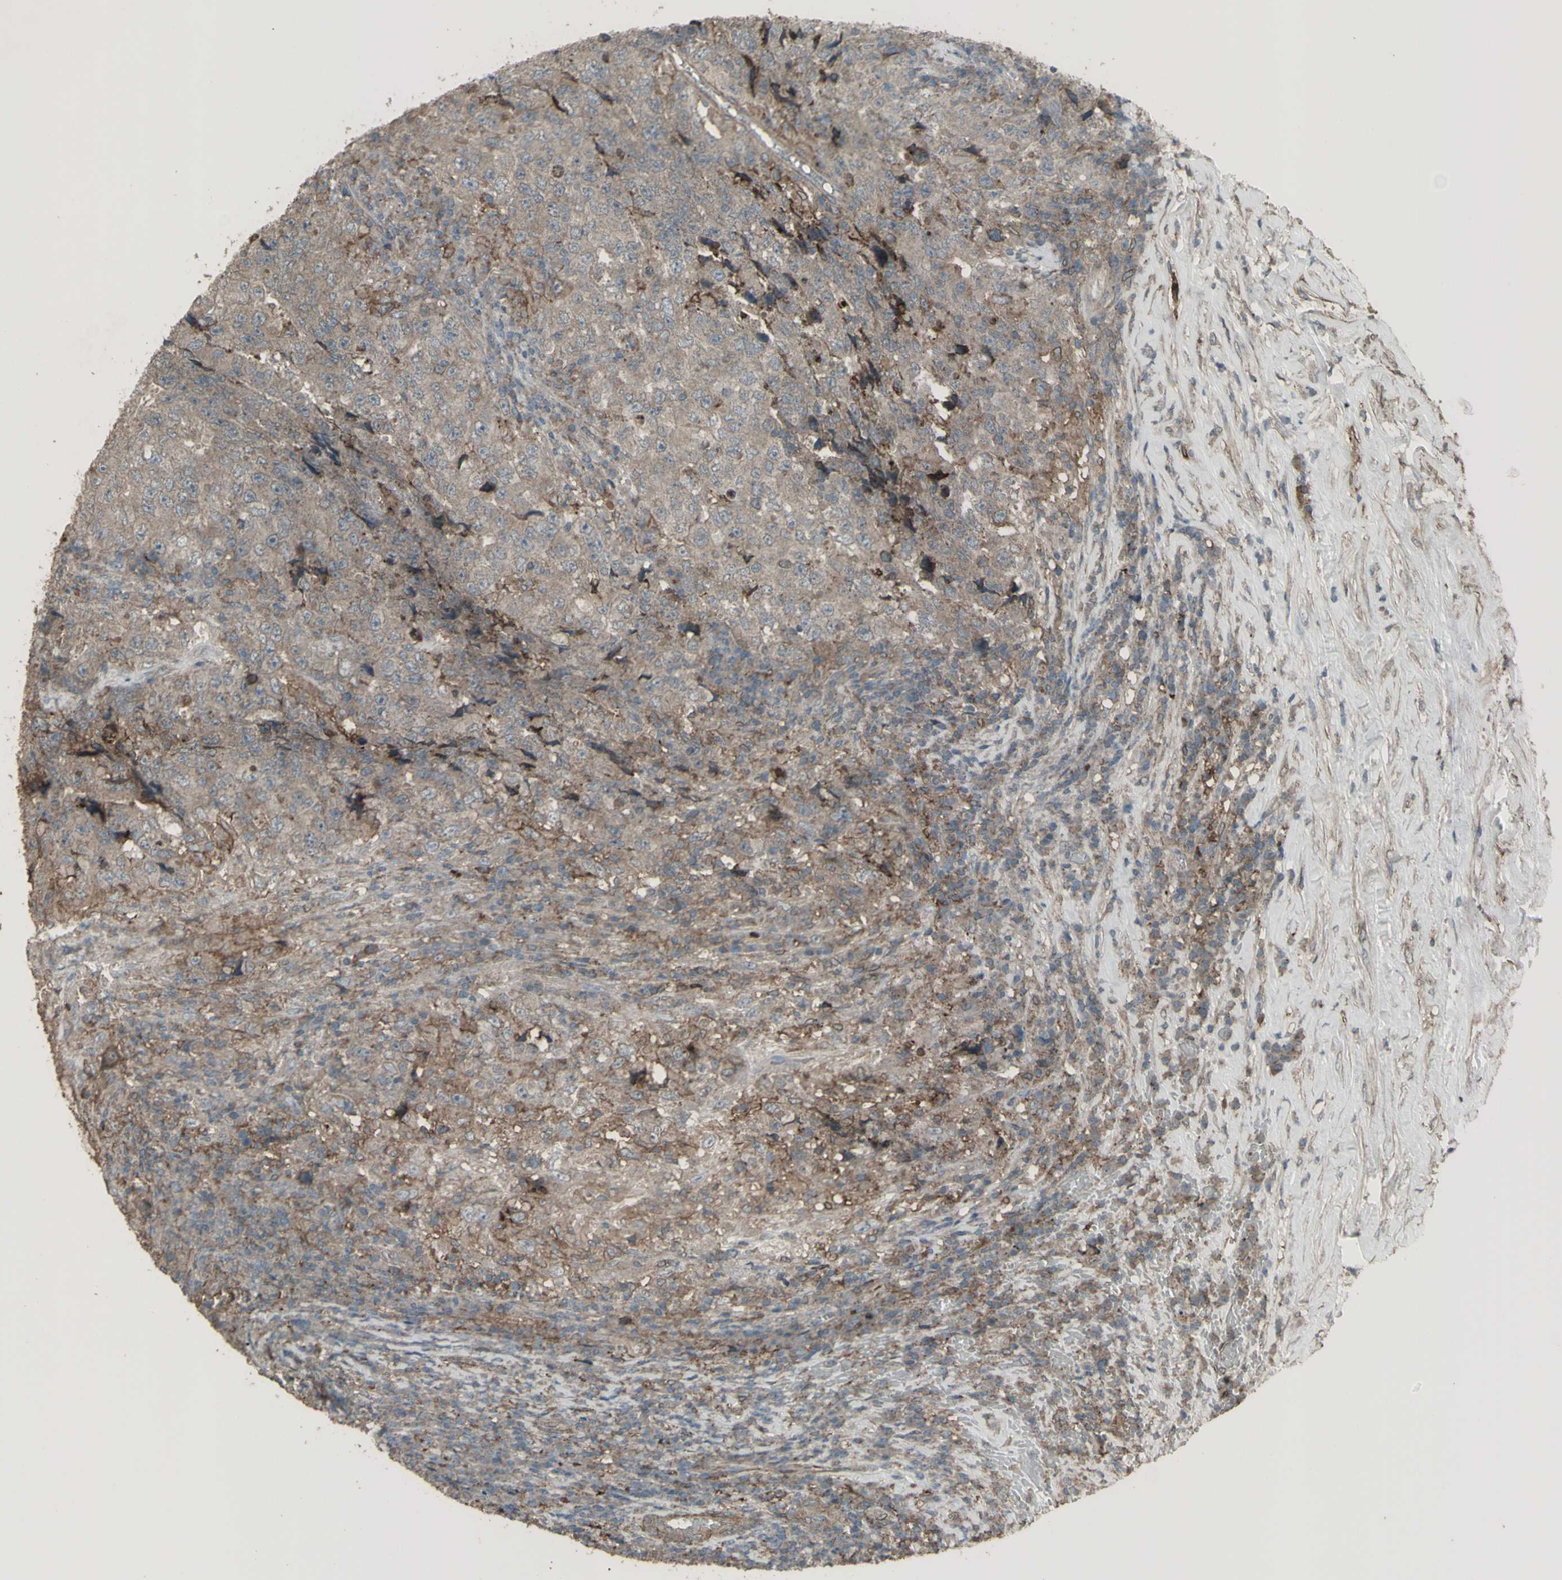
{"staining": {"intensity": "weak", "quantity": ">75%", "location": "cytoplasmic/membranous"}, "tissue": "testis cancer", "cell_type": "Tumor cells", "image_type": "cancer", "snomed": [{"axis": "morphology", "description": "Necrosis, NOS"}, {"axis": "morphology", "description": "Carcinoma, Embryonal, NOS"}, {"axis": "topography", "description": "Testis"}], "caption": "Weak cytoplasmic/membranous positivity for a protein is present in about >75% of tumor cells of testis embryonal carcinoma using immunohistochemistry.", "gene": "SMO", "patient": {"sex": "male", "age": 19}}